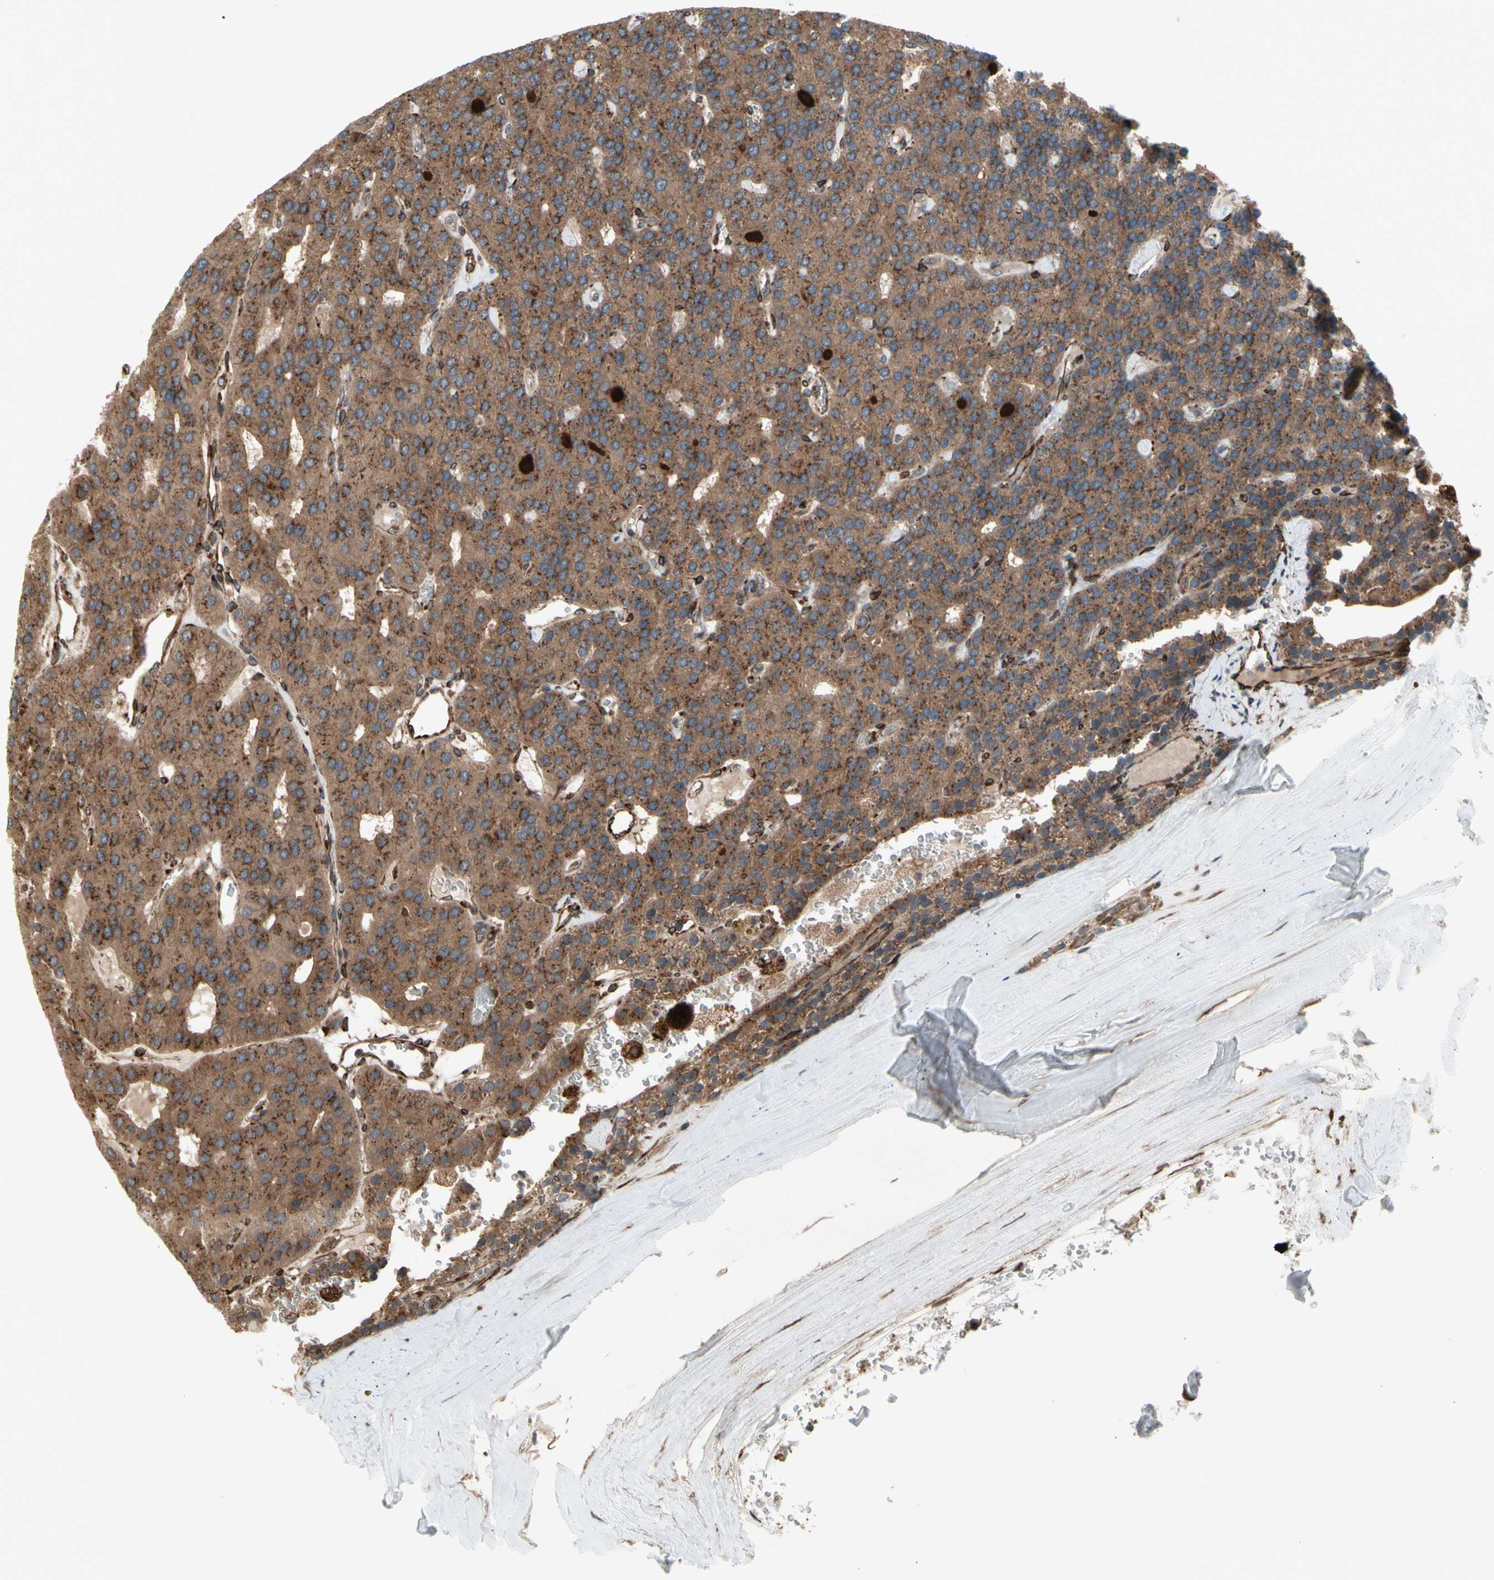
{"staining": {"intensity": "moderate", "quantity": ">75%", "location": "cytoplasmic/membranous"}, "tissue": "parathyroid gland", "cell_type": "Glandular cells", "image_type": "normal", "snomed": [{"axis": "morphology", "description": "Normal tissue, NOS"}, {"axis": "morphology", "description": "Adenoma, NOS"}, {"axis": "topography", "description": "Parathyroid gland"}], "caption": "Immunohistochemistry (IHC) (DAB) staining of normal parathyroid gland reveals moderate cytoplasmic/membranous protein expression in approximately >75% of glandular cells.", "gene": "SLC39A9", "patient": {"sex": "female", "age": 86}}